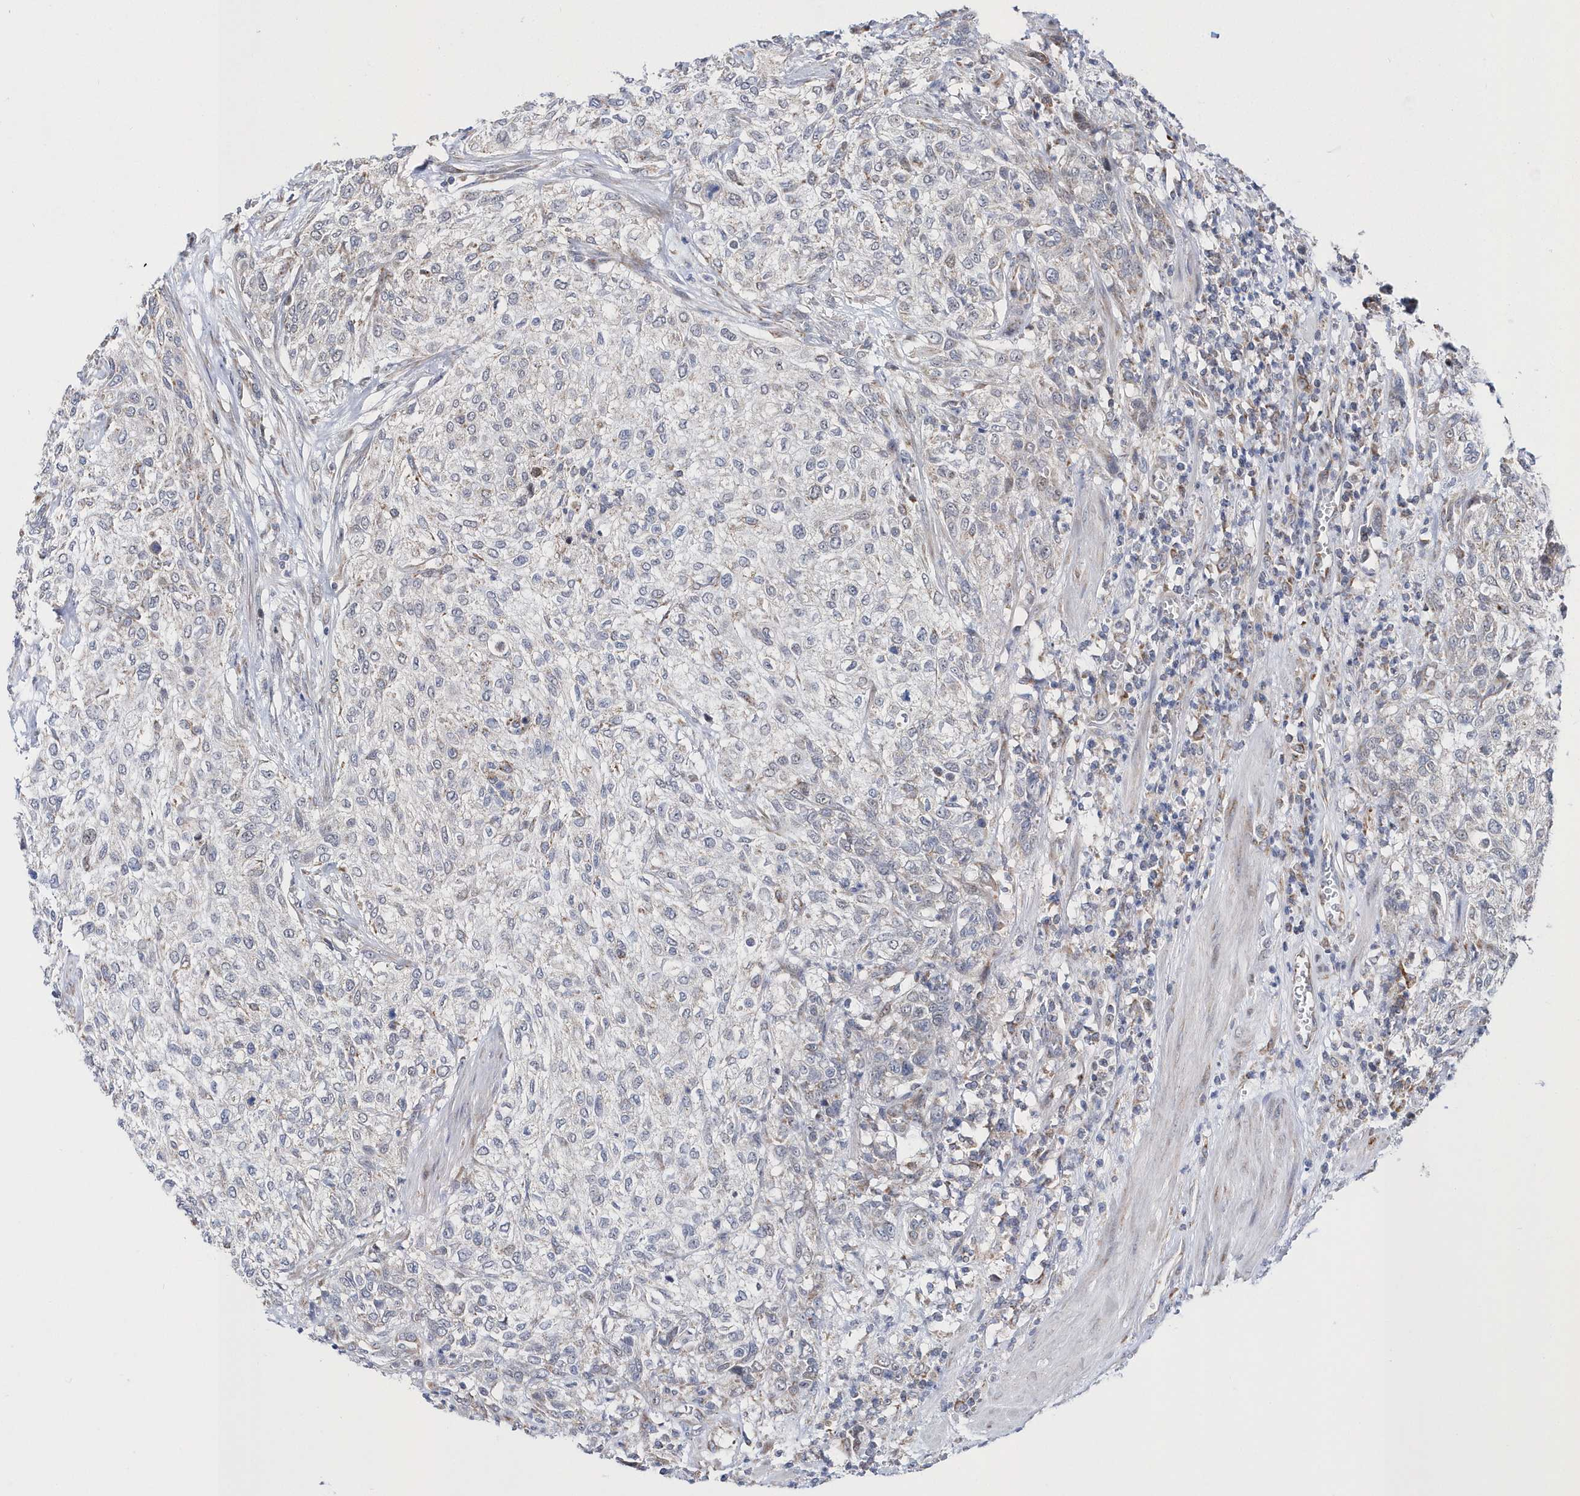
{"staining": {"intensity": "weak", "quantity": "25%-75%", "location": "cytoplasmic/membranous"}, "tissue": "urothelial cancer", "cell_type": "Tumor cells", "image_type": "cancer", "snomed": [{"axis": "morphology", "description": "Urothelial carcinoma, High grade"}, {"axis": "topography", "description": "Urinary bladder"}], "caption": "Urothelial carcinoma (high-grade) was stained to show a protein in brown. There is low levels of weak cytoplasmic/membranous expression in about 25%-75% of tumor cells. (Stains: DAB (3,3'-diaminobenzidine) in brown, nuclei in blue, Microscopy: brightfield microscopy at high magnification).", "gene": "SPATA5", "patient": {"sex": "male", "age": 35}}